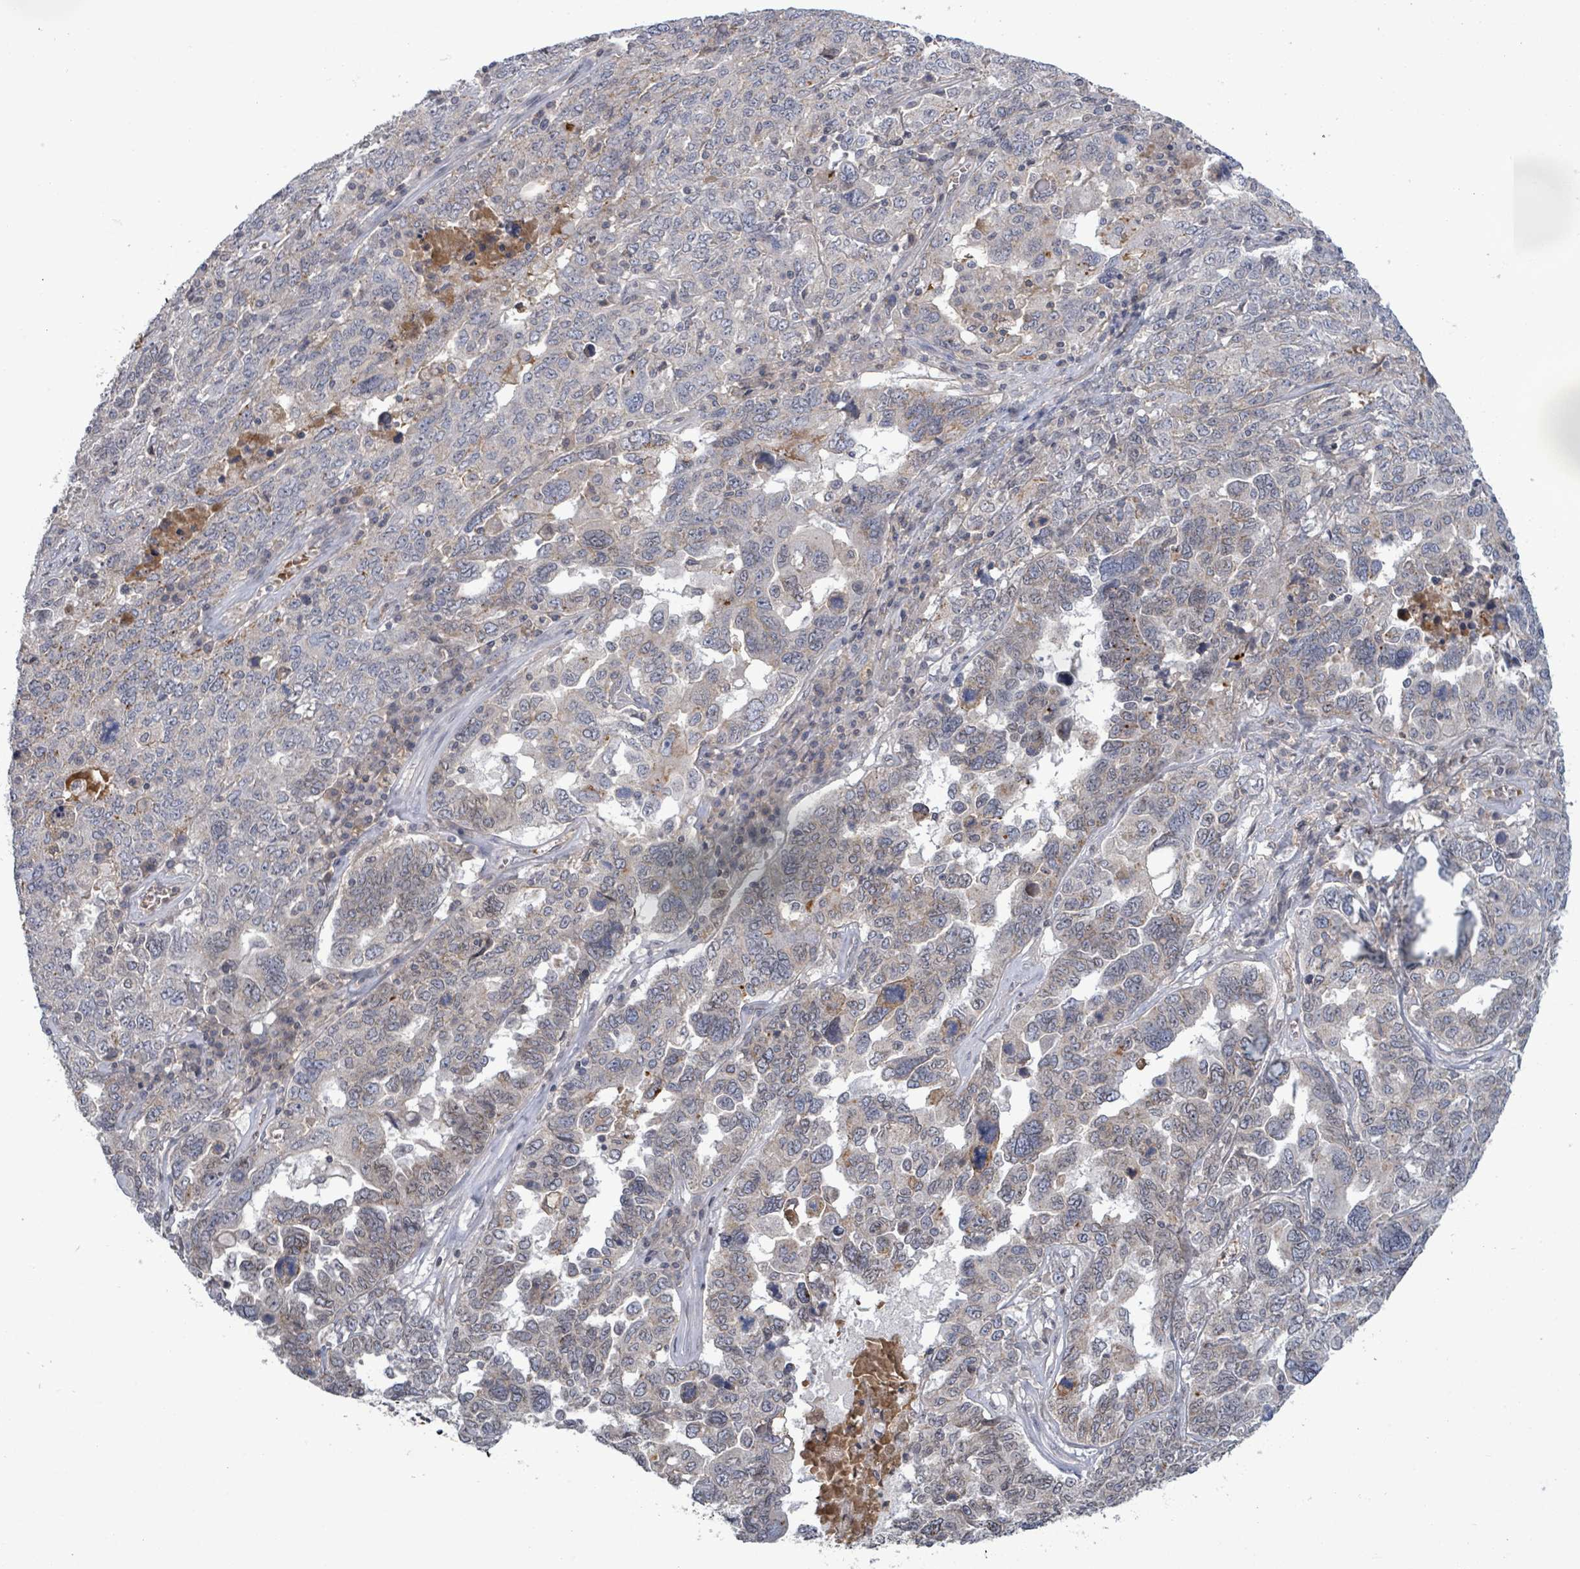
{"staining": {"intensity": "negative", "quantity": "none", "location": "none"}, "tissue": "ovarian cancer", "cell_type": "Tumor cells", "image_type": "cancer", "snomed": [{"axis": "morphology", "description": "Carcinoma, endometroid"}, {"axis": "topography", "description": "Ovary"}], "caption": "Immunohistochemistry image of human ovarian cancer (endometroid carcinoma) stained for a protein (brown), which reveals no expression in tumor cells. (Stains: DAB (3,3'-diaminobenzidine) IHC with hematoxylin counter stain, Microscopy: brightfield microscopy at high magnification).", "gene": "GRM8", "patient": {"sex": "female", "age": 62}}